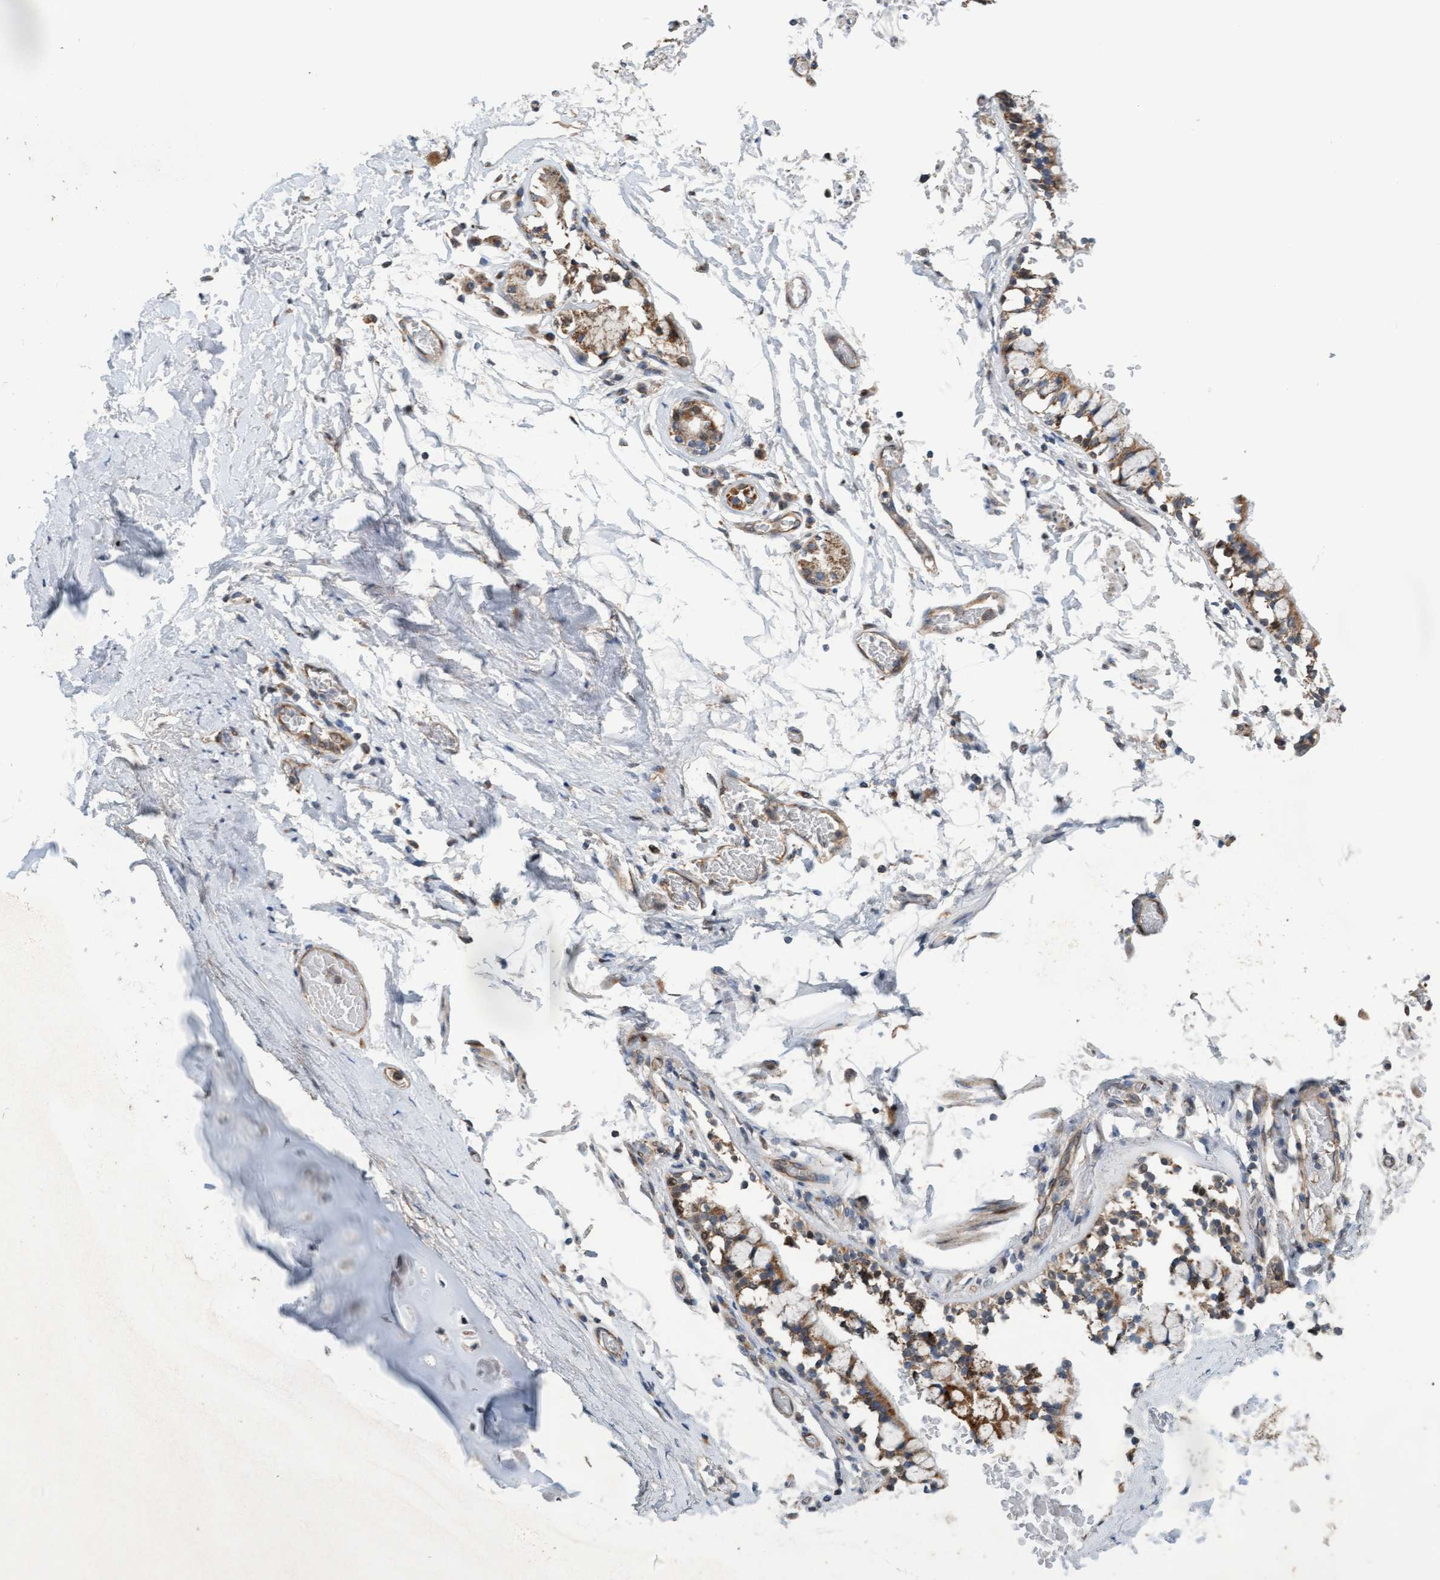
{"staining": {"intensity": "weak", "quantity": ">75%", "location": "cytoplasmic/membranous"}, "tissue": "adipose tissue", "cell_type": "Adipocytes", "image_type": "normal", "snomed": [{"axis": "morphology", "description": "Normal tissue, NOS"}, {"axis": "topography", "description": "Cartilage tissue"}, {"axis": "topography", "description": "Lung"}], "caption": "A brown stain highlights weak cytoplasmic/membranous staining of a protein in adipocytes of unremarkable adipose tissue. (IHC, brightfield microscopy, high magnification).", "gene": "ZNF566", "patient": {"sex": "female", "age": 77}}